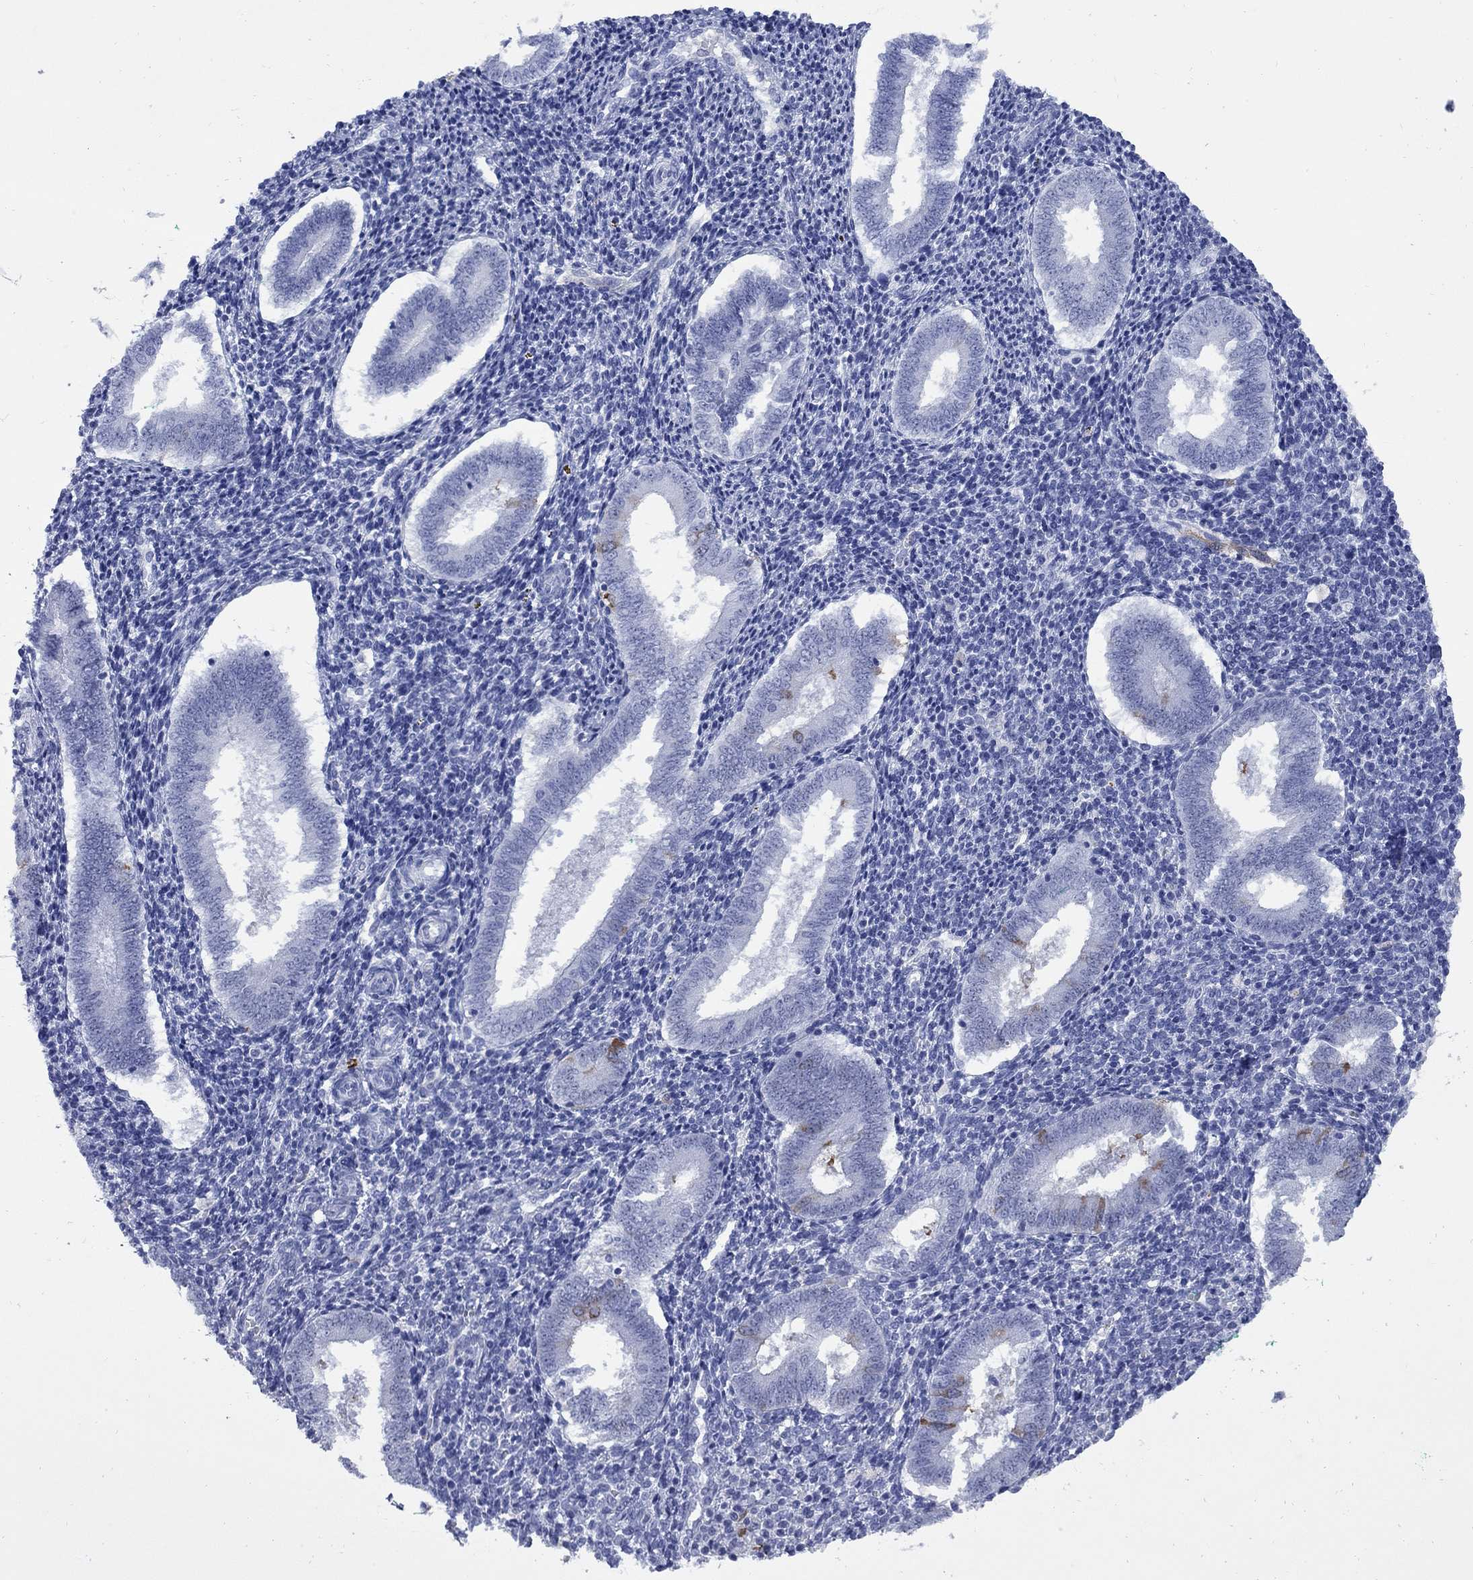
{"staining": {"intensity": "negative", "quantity": "none", "location": "none"}, "tissue": "endometrium", "cell_type": "Cells in endometrial stroma", "image_type": "normal", "snomed": [{"axis": "morphology", "description": "Normal tissue, NOS"}, {"axis": "topography", "description": "Endometrium"}], "caption": "Immunohistochemistry (IHC) micrograph of benign endometrium stained for a protein (brown), which reveals no expression in cells in endometrial stroma.", "gene": "TACC3", "patient": {"sex": "female", "age": 25}}